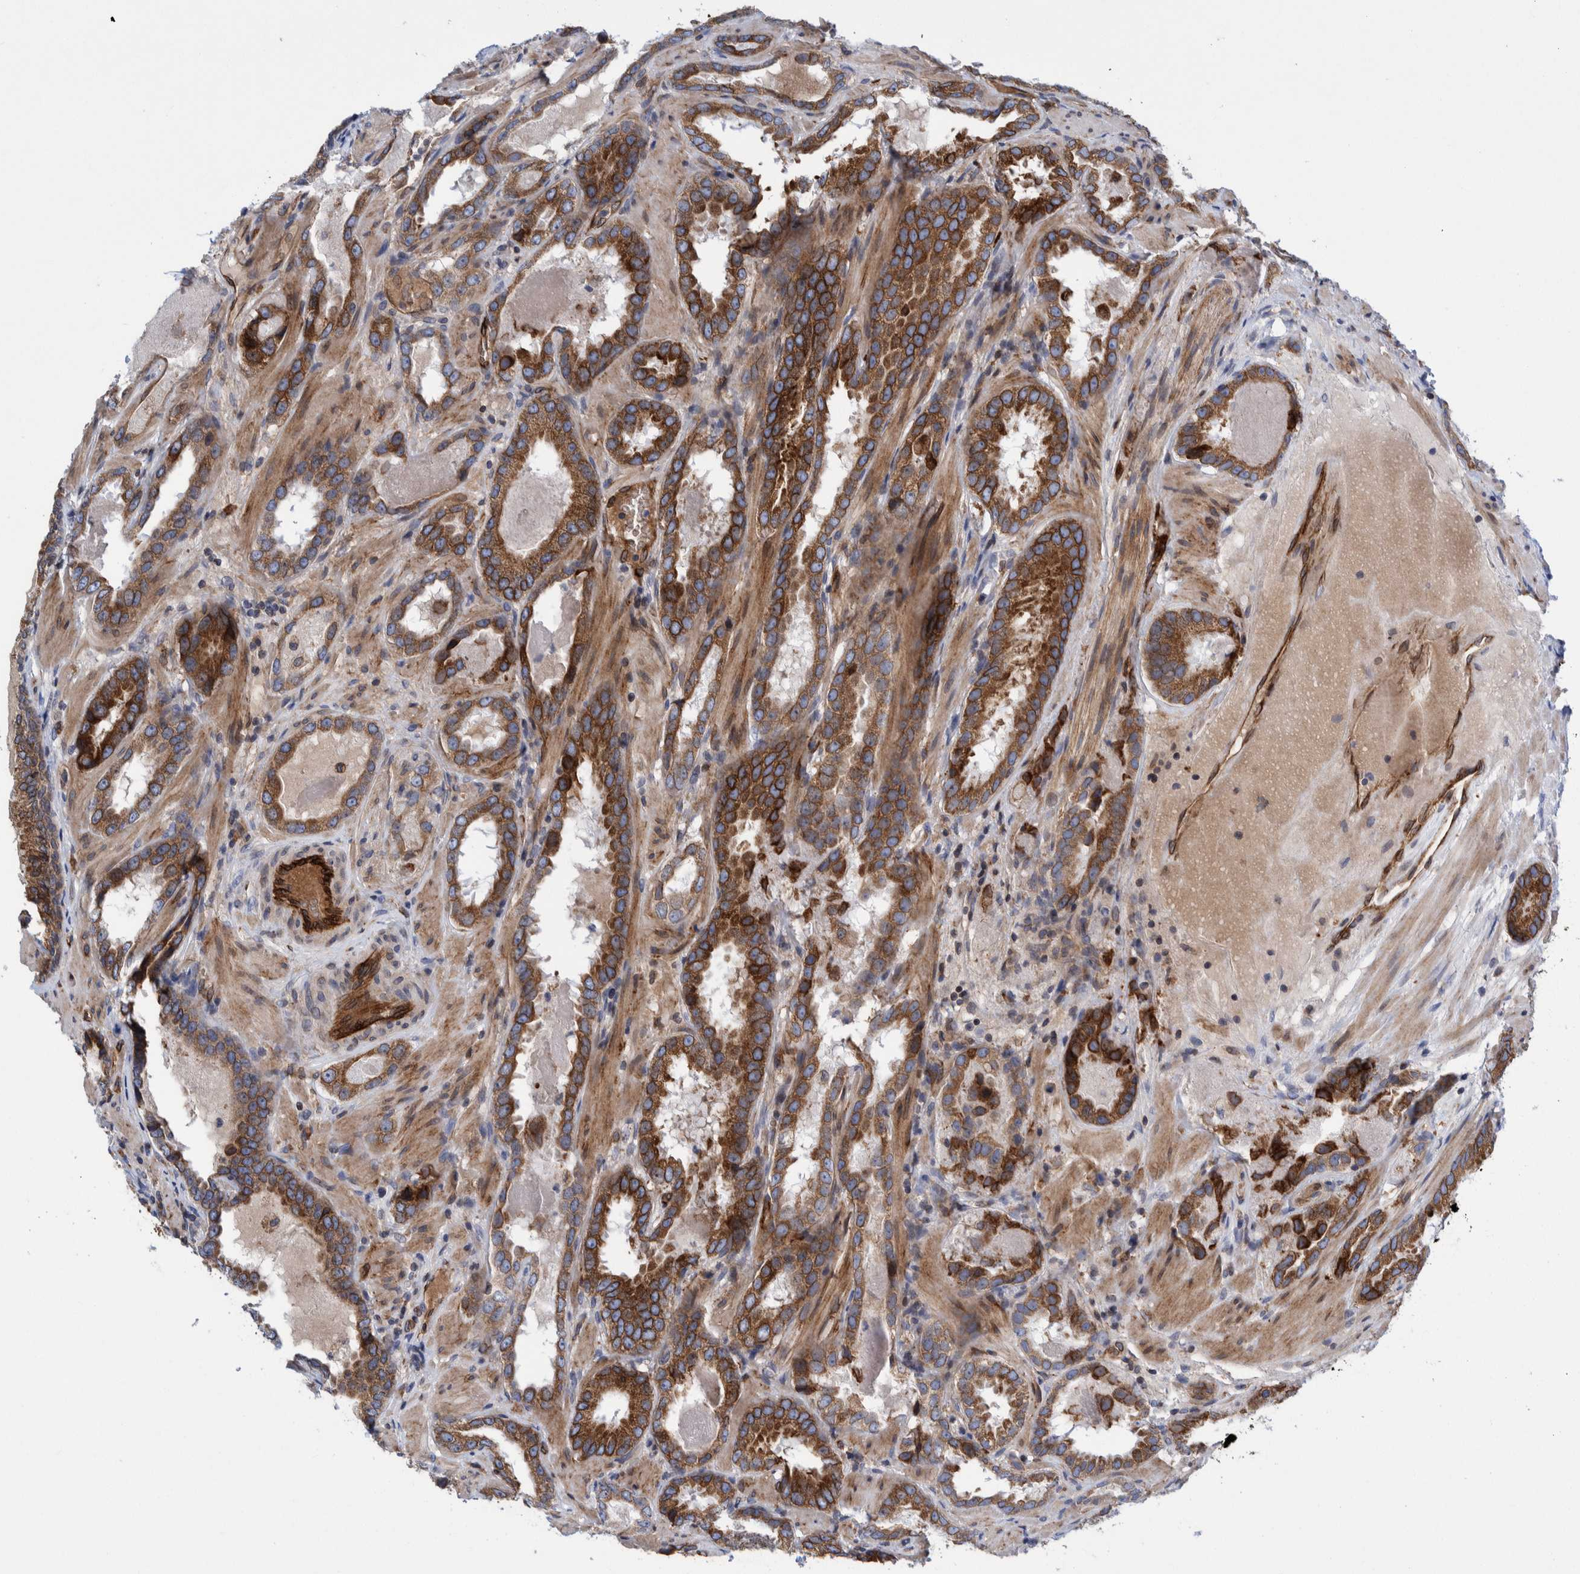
{"staining": {"intensity": "strong", "quantity": ">75%", "location": "cytoplasmic/membranous"}, "tissue": "prostate cancer", "cell_type": "Tumor cells", "image_type": "cancer", "snomed": [{"axis": "morphology", "description": "Adenocarcinoma, Low grade"}, {"axis": "topography", "description": "Prostate"}], "caption": "This micrograph exhibits IHC staining of prostate cancer, with high strong cytoplasmic/membranous positivity in about >75% of tumor cells.", "gene": "THEM6", "patient": {"sex": "male", "age": 51}}